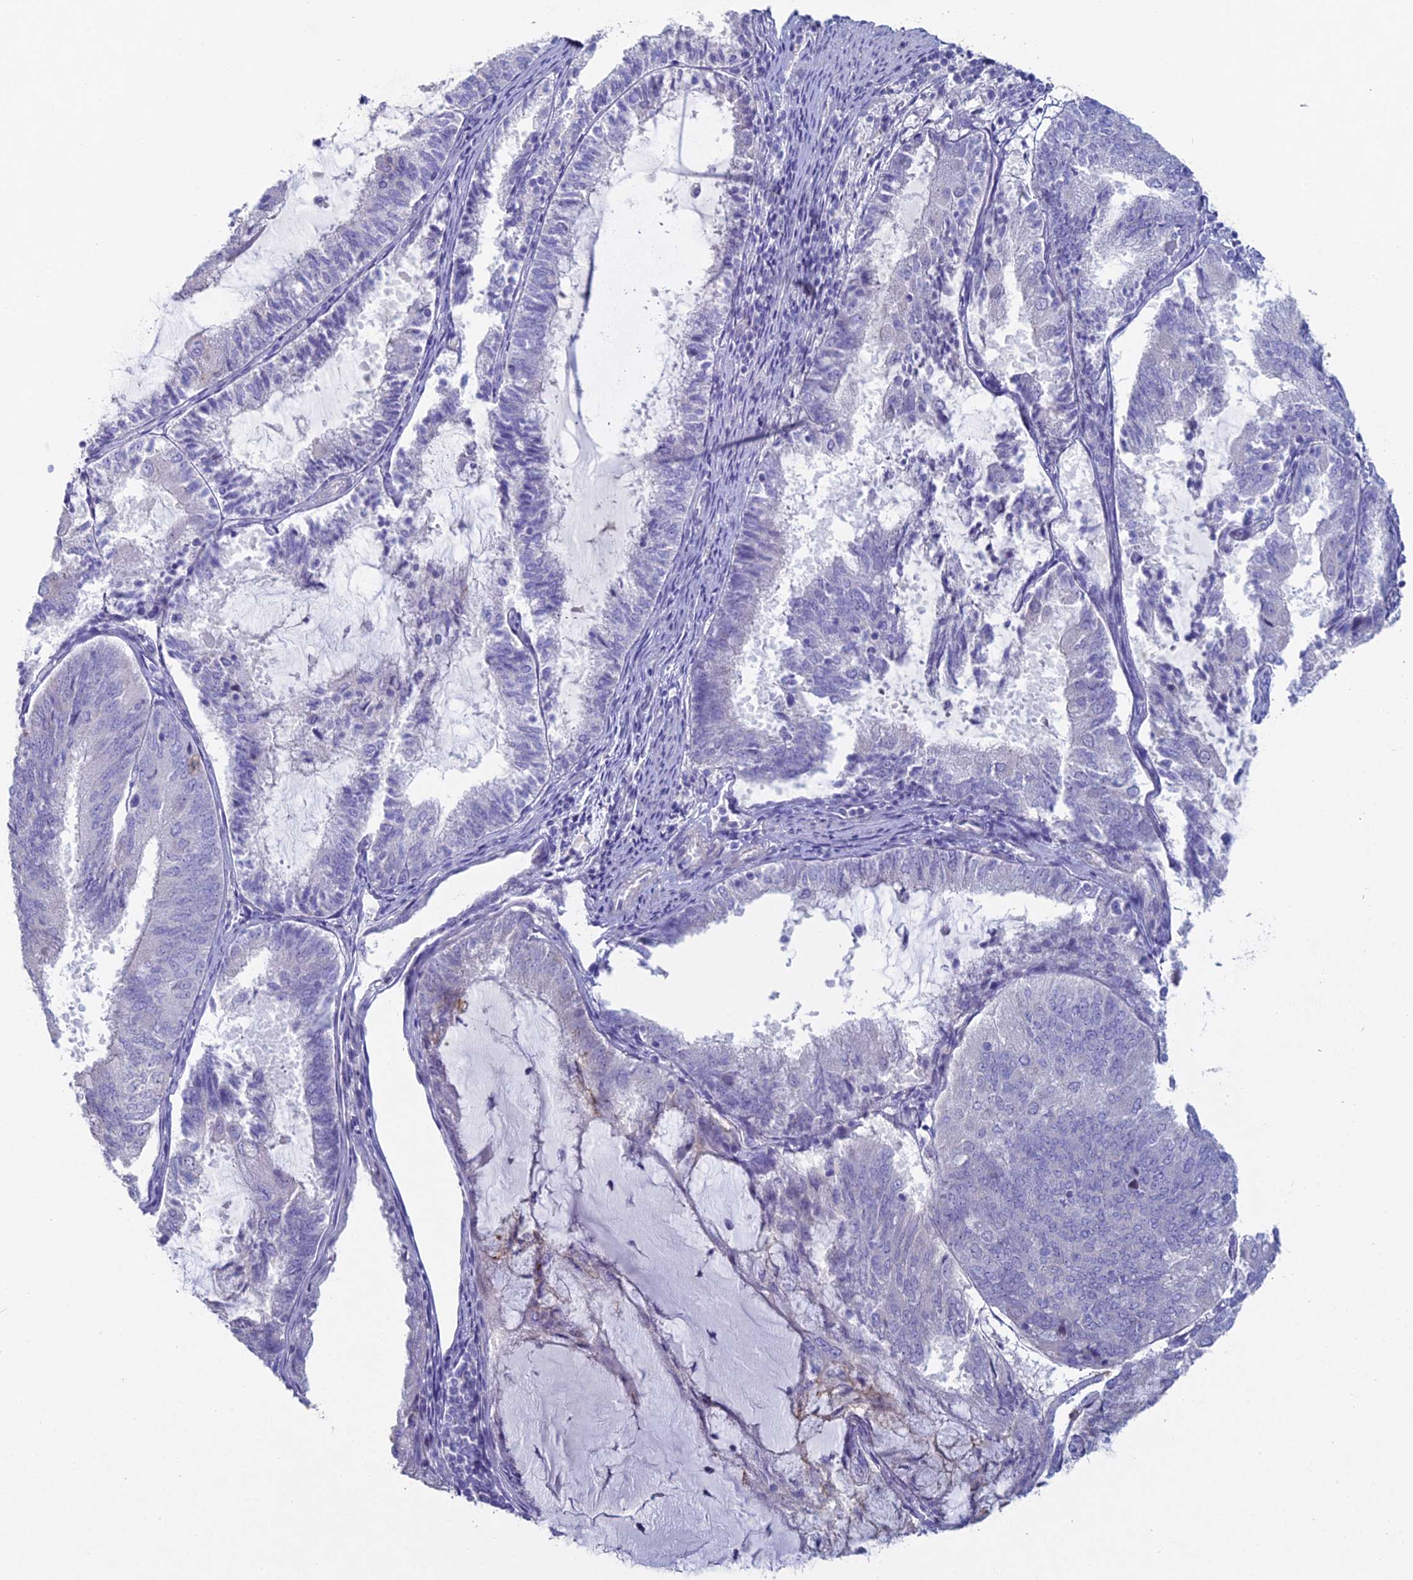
{"staining": {"intensity": "negative", "quantity": "none", "location": "none"}, "tissue": "endometrial cancer", "cell_type": "Tumor cells", "image_type": "cancer", "snomed": [{"axis": "morphology", "description": "Adenocarcinoma, NOS"}, {"axis": "topography", "description": "Endometrium"}], "caption": "A photomicrograph of endometrial adenocarcinoma stained for a protein demonstrates no brown staining in tumor cells.", "gene": "NCAM1", "patient": {"sex": "female", "age": 81}}